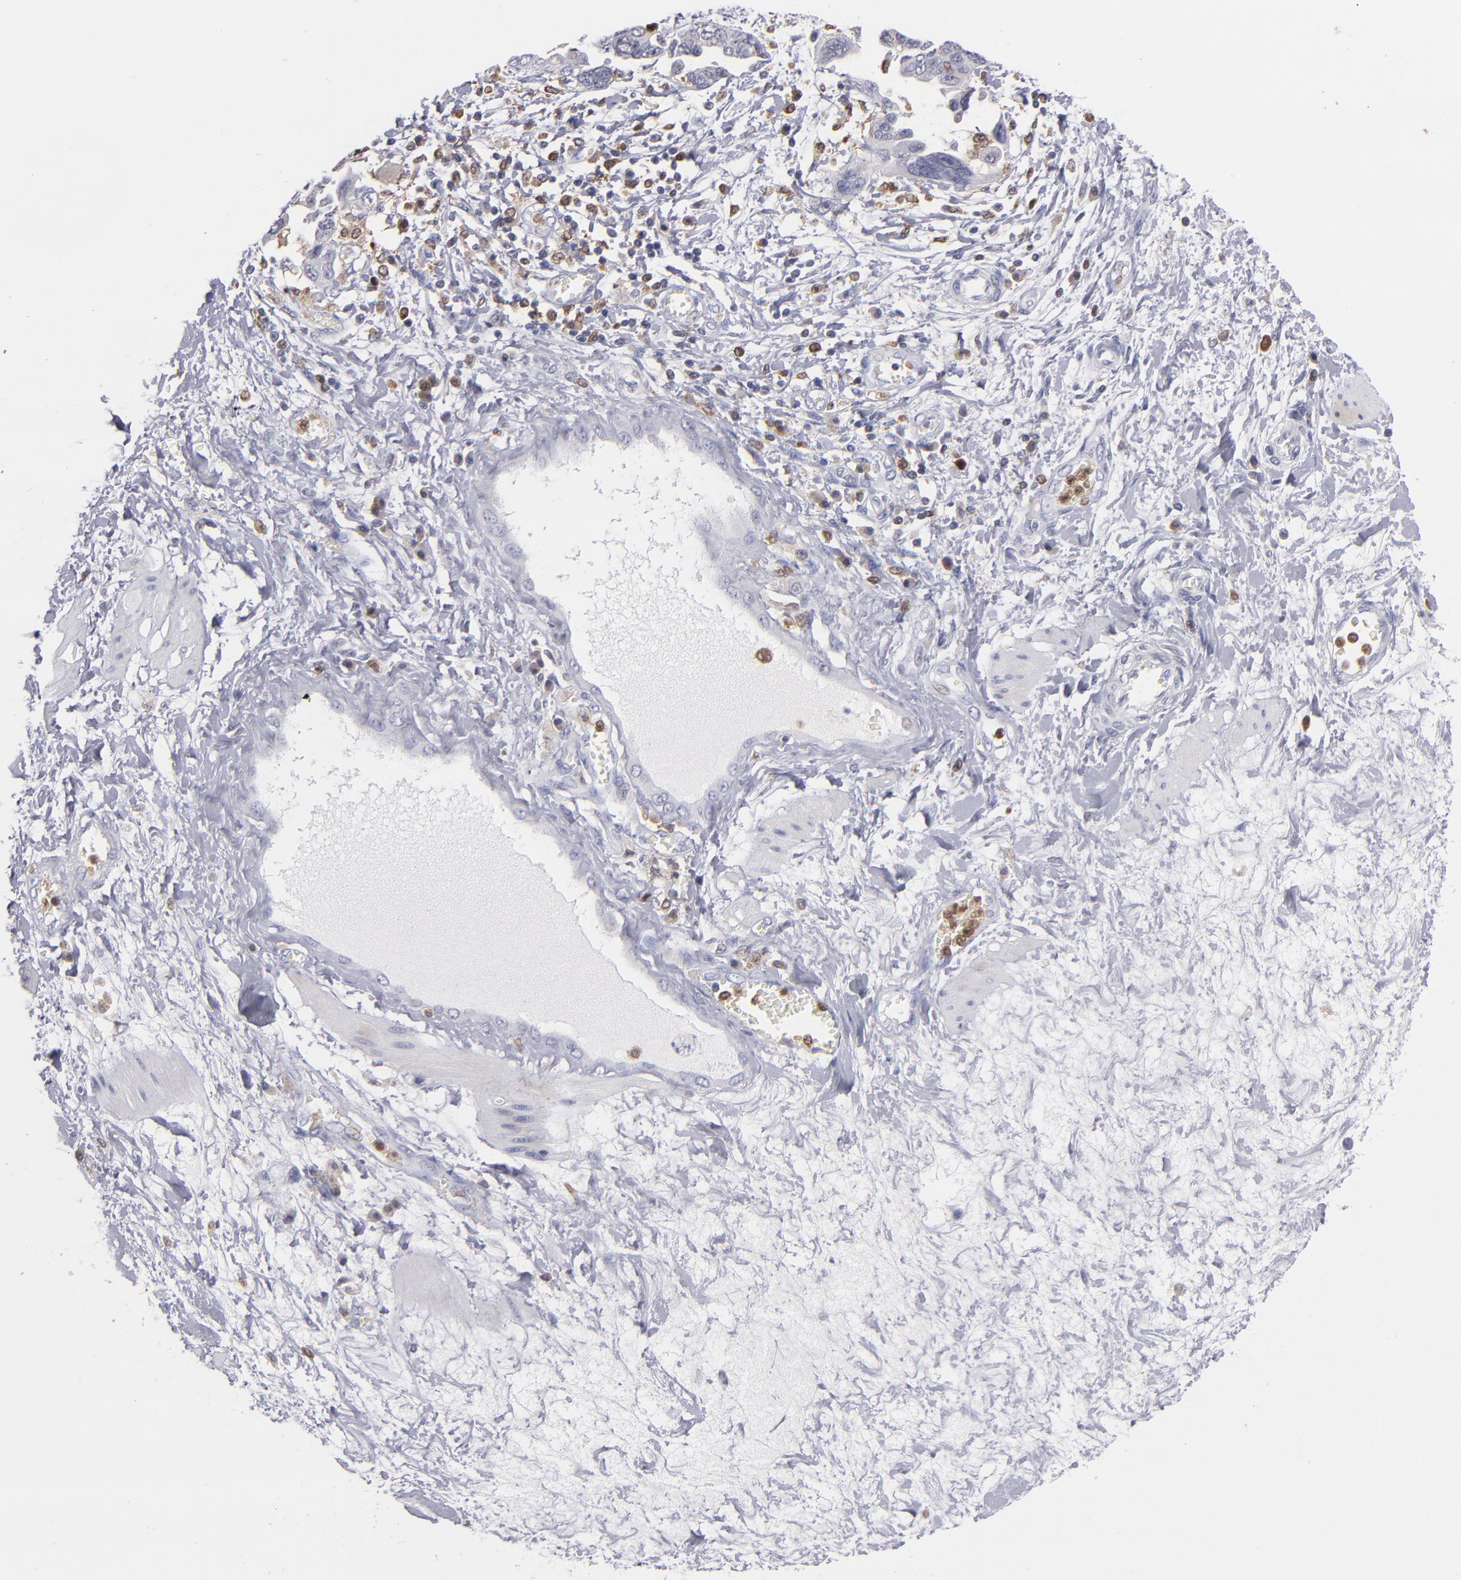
{"staining": {"intensity": "negative", "quantity": "none", "location": "none"}, "tissue": "ovarian cancer", "cell_type": "Tumor cells", "image_type": "cancer", "snomed": [{"axis": "morphology", "description": "Cystadenocarcinoma, serous, NOS"}, {"axis": "topography", "description": "Ovary"}], "caption": "Immunohistochemistry micrograph of neoplastic tissue: ovarian serous cystadenocarcinoma stained with DAB shows no significant protein expression in tumor cells.", "gene": "PRKCD", "patient": {"sex": "female", "age": 63}}